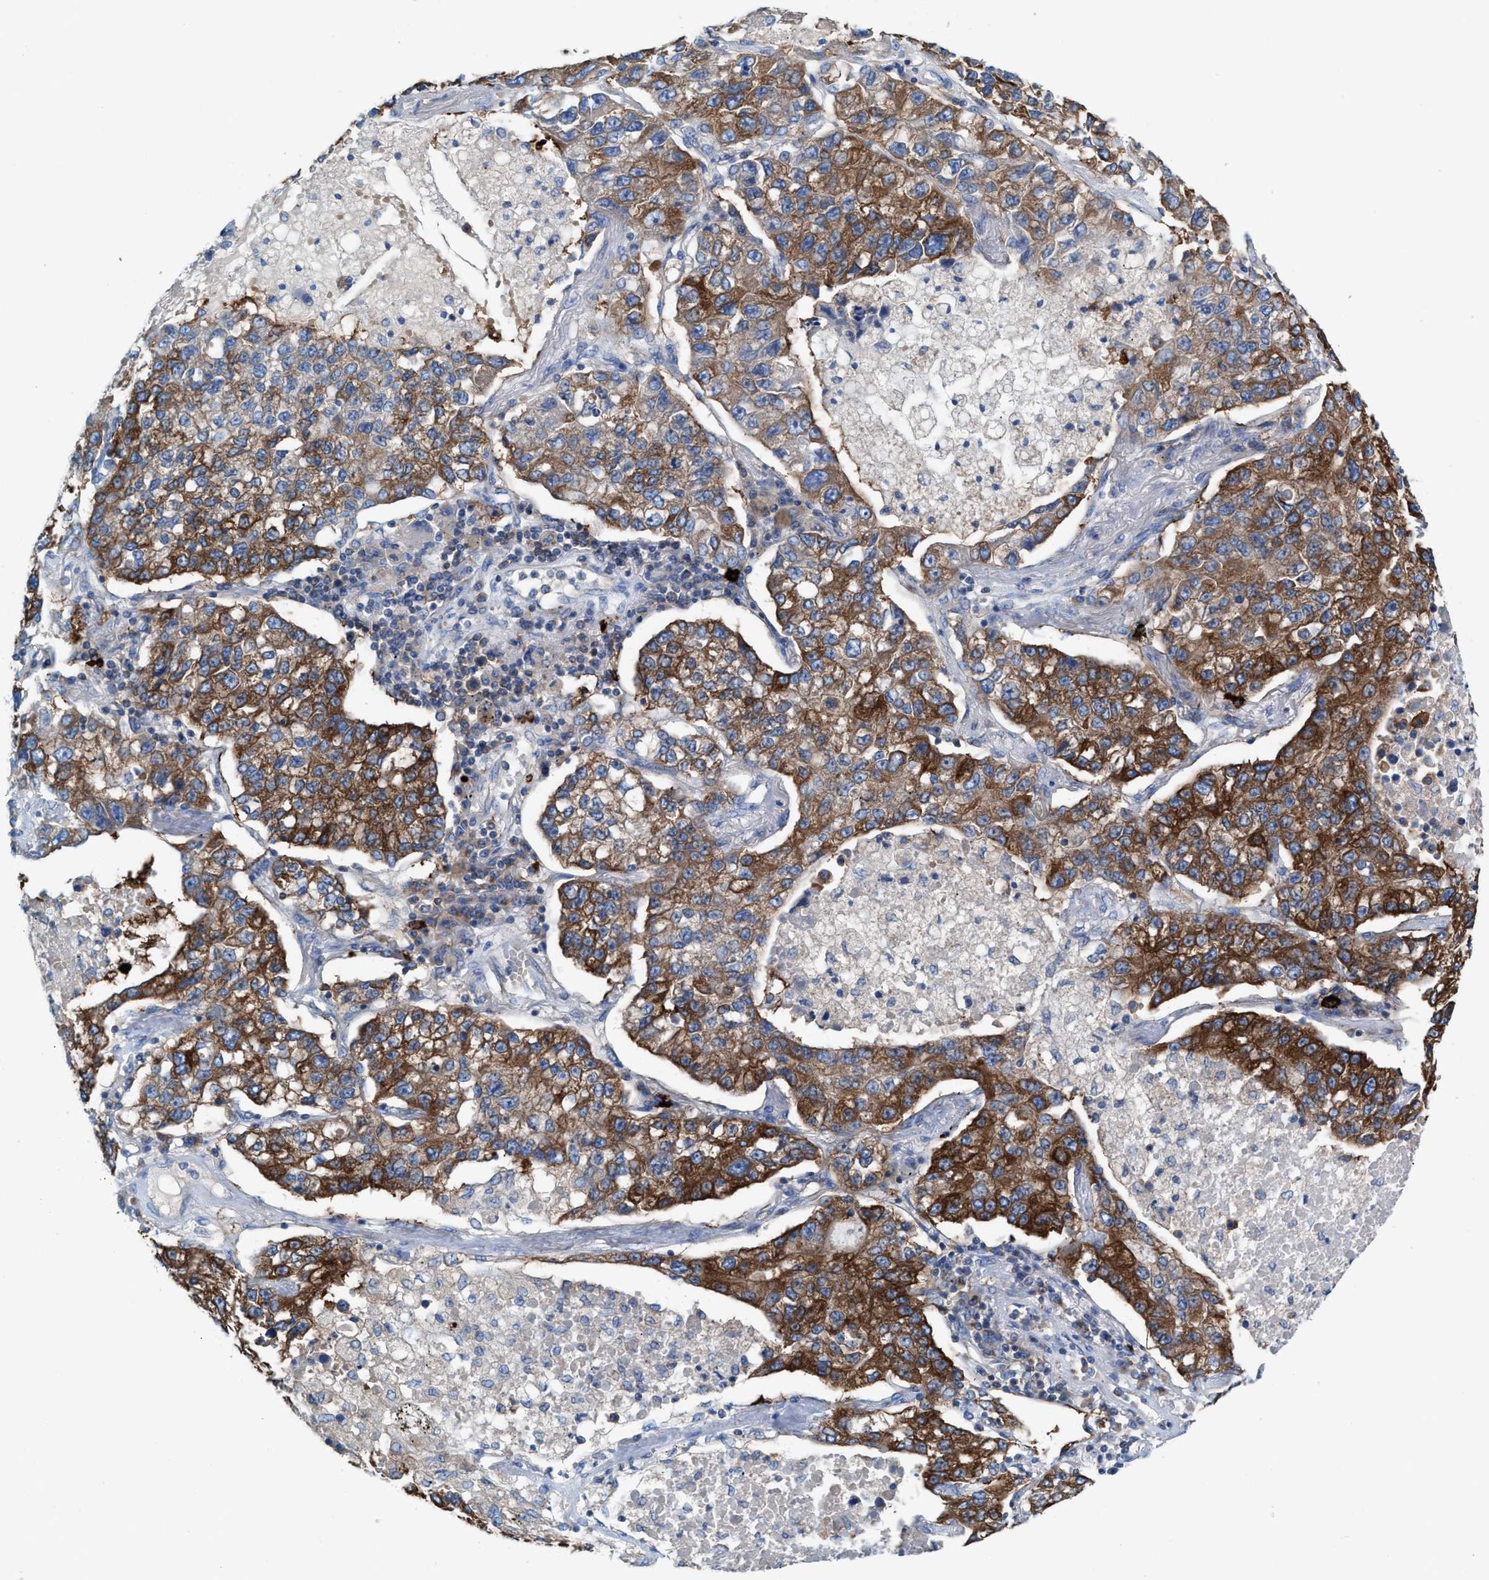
{"staining": {"intensity": "moderate", "quantity": ">75%", "location": "cytoplasmic/membranous"}, "tissue": "lung cancer", "cell_type": "Tumor cells", "image_type": "cancer", "snomed": [{"axis": "morphology", "description": "Adenocarcinoma, NOS"}, {"axis": "topography", "description": "Lung"}], "caption": "The image reveals a brown stain indicating the presence of a protein in the cytoplasmic/membranous of tumor cells in lung cancer (adenocarcinoma).", "gene": "NYAP1", "patient": {"sex": "male", "age": 49}}